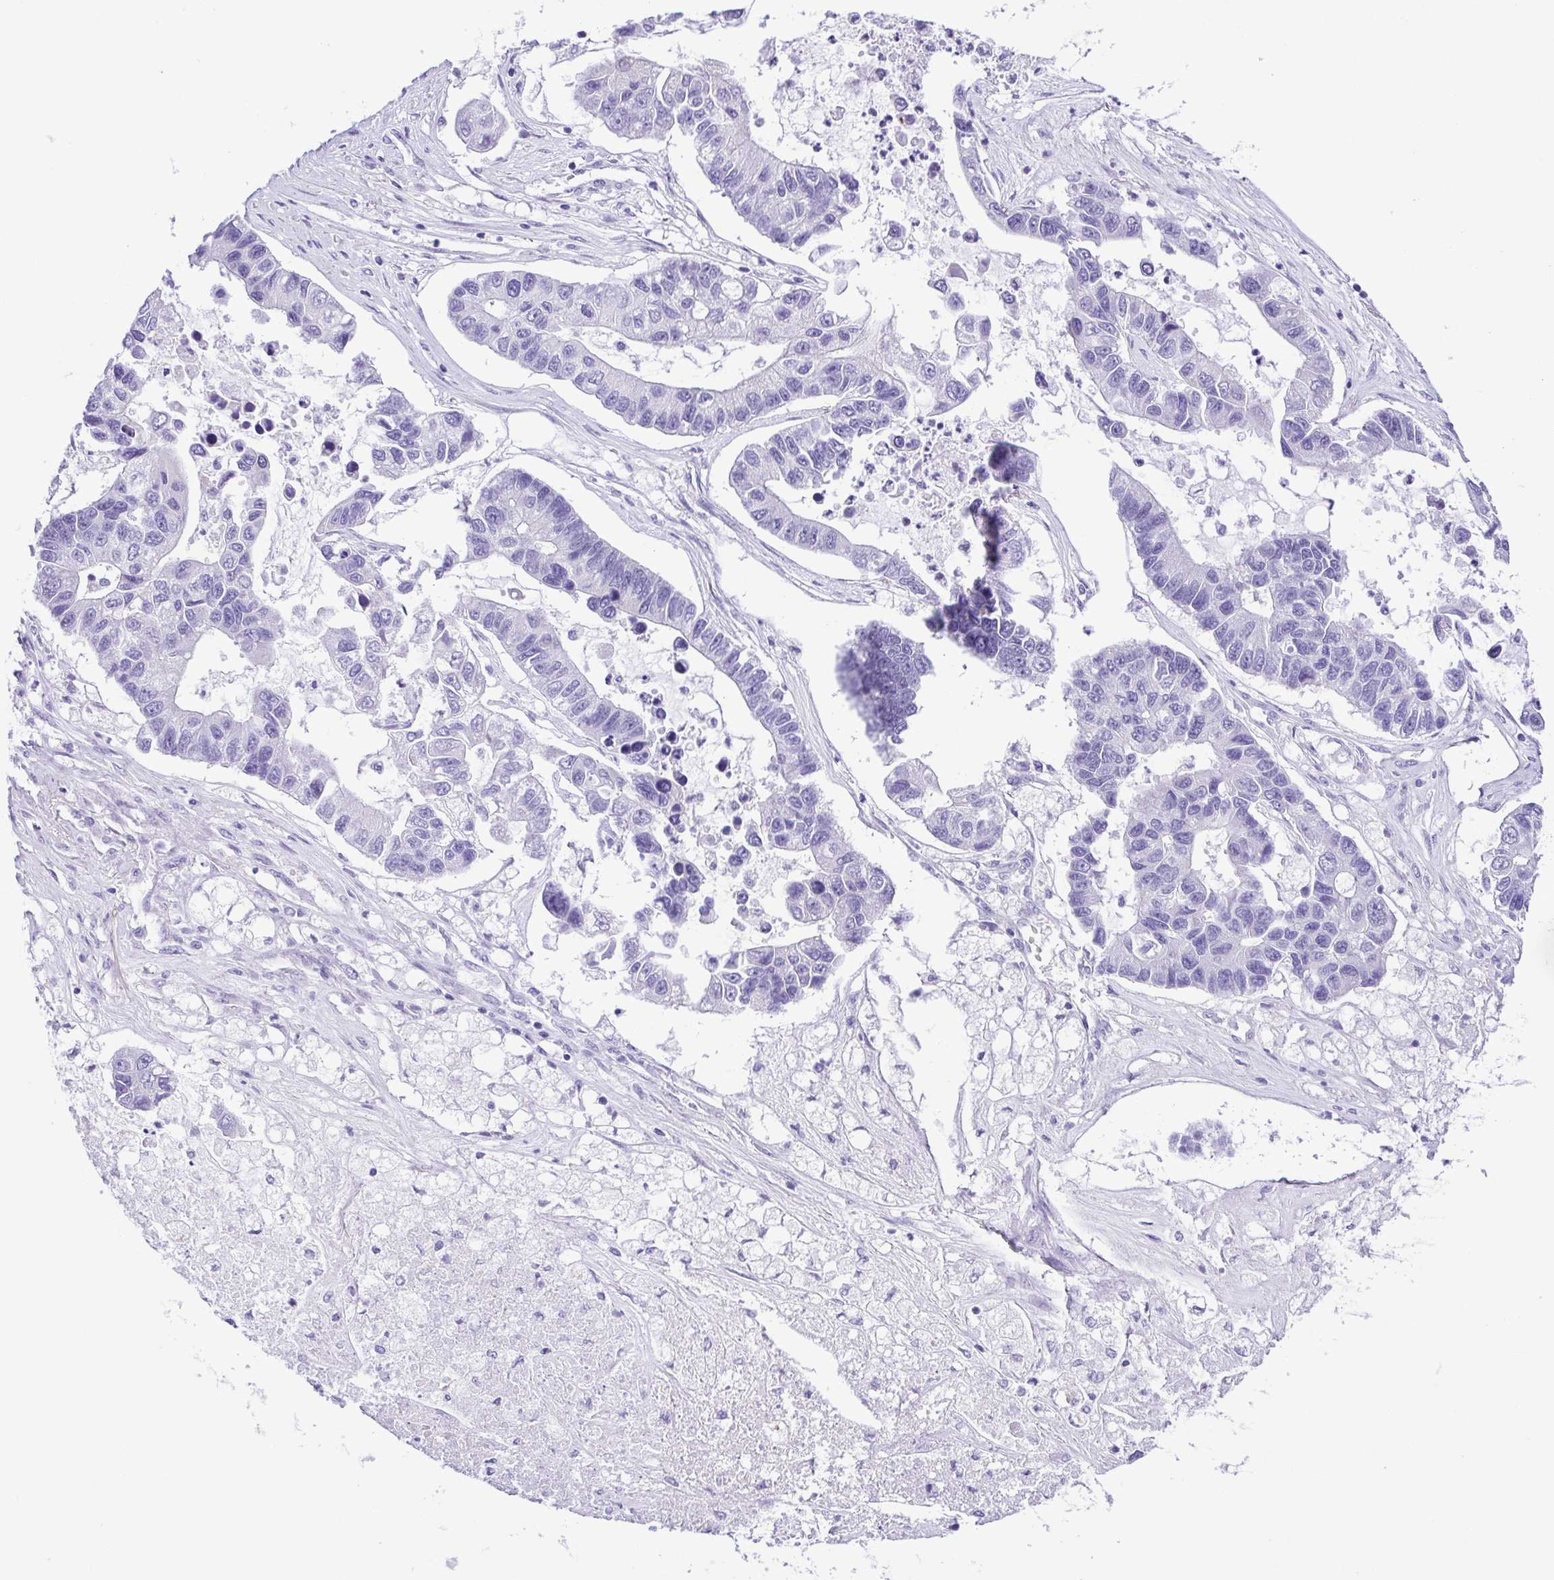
{"staining": {"intensity": "negative", "quantity": "none", "location": "none"}, "tissue": "lung cancer", "cell_type": "Tumor cells", "image_type": "cancer", "snomed": [{"axis": "morphology", "description": "Adenocarcinoma, NOS"}, {"axis": "topography", "description": "Bronchus"}, {"axis": "topography", "description": "Lung"}], "caption": "Tumor cells show no significant staining in lung adenocarcinoma.", "gene": "PAK3", "patient": {"sex": "female", "age": 51}}